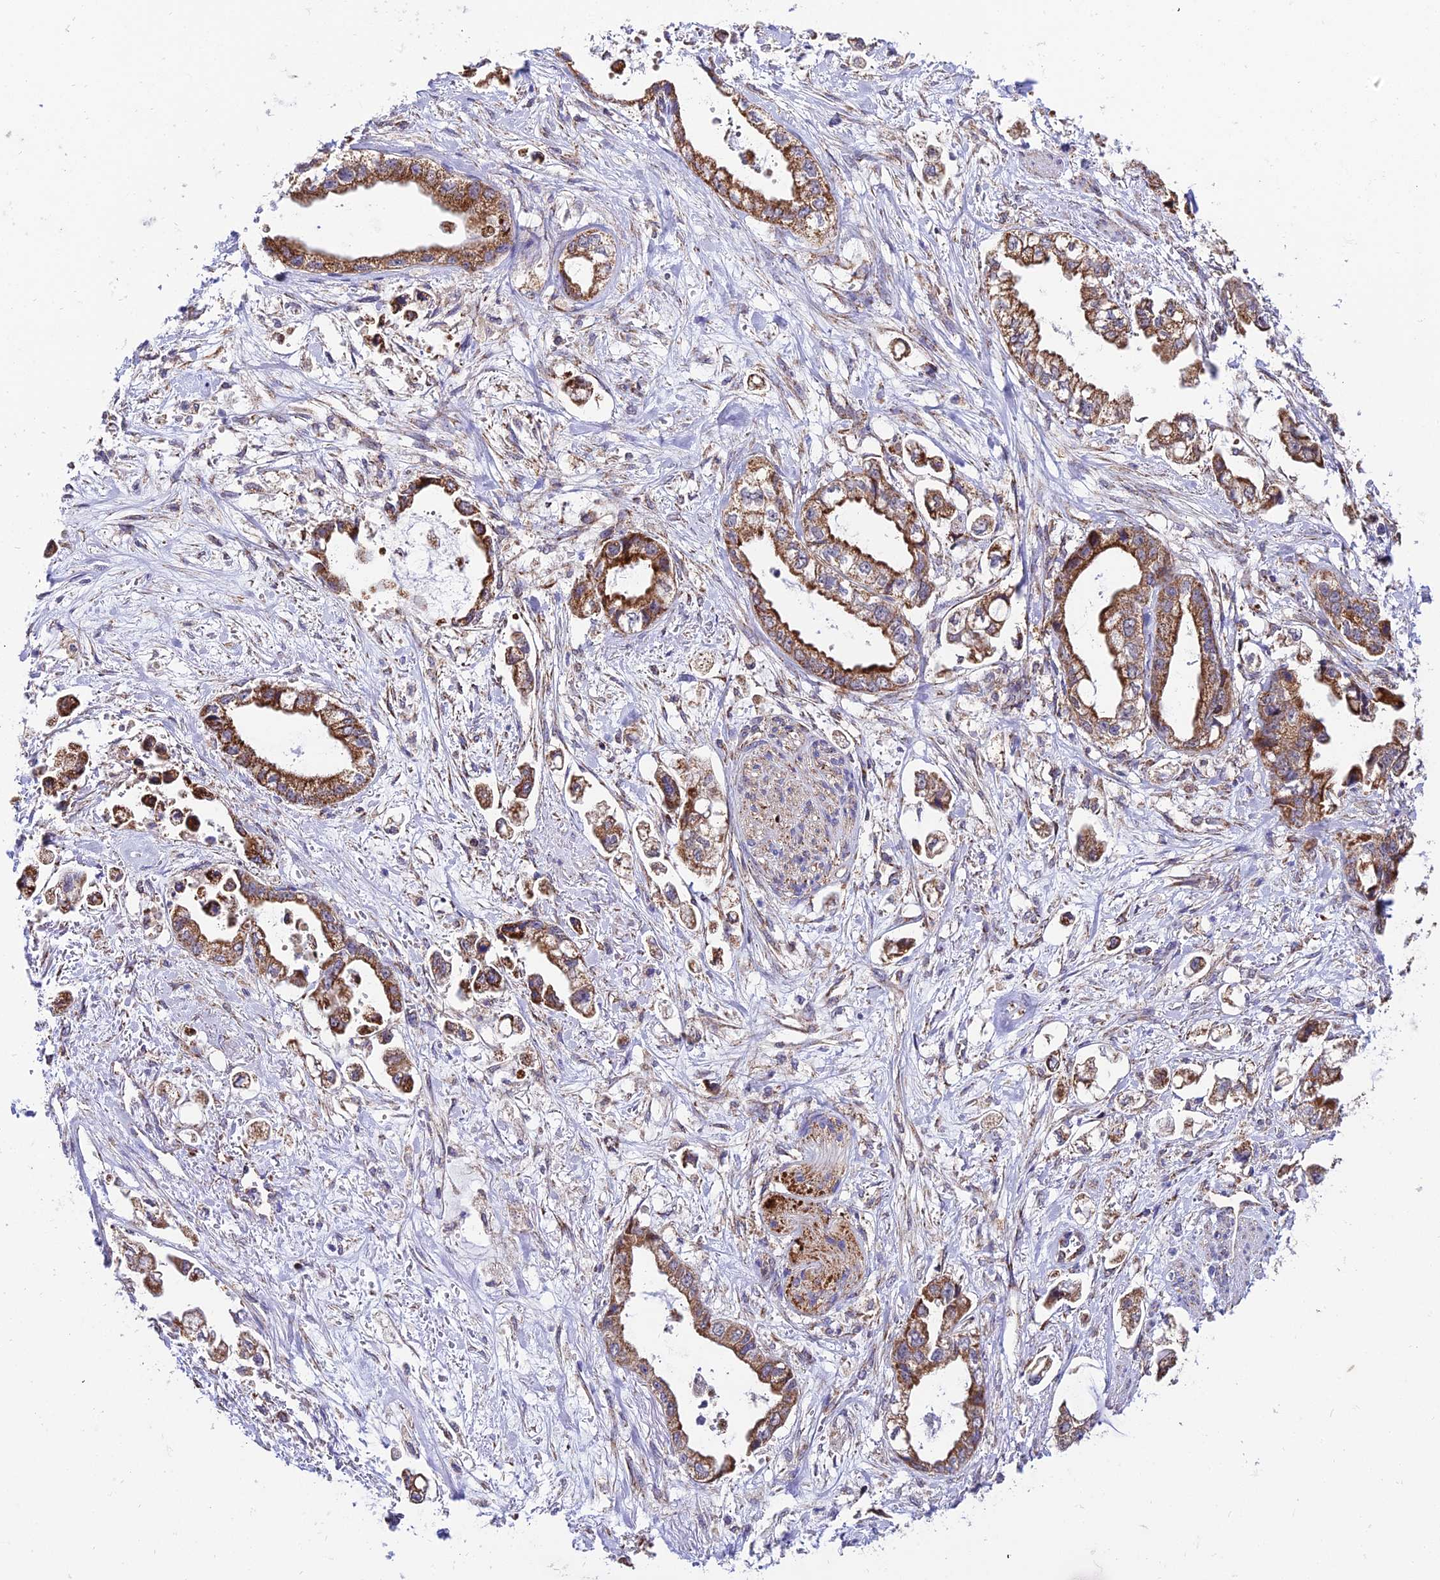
{"staining": {"intensity": "strong", "quantity": ">75%", "location": "cytoplasmic/membranous"}, "tissue": "stomach cancer", "cell_type": "Tumor cells", "image_type": "cancer", "snomed": [{"axis": "morphology", "description": "Adenocarcinoma, NOS"}, {"axis": "topography", "description": "Stomach"}], "caption": "A high amount of strong cytoplasmic/membranous positivity is seen in about >75% of tumor cells in stomach adenocarcinoma tissue.", "gene": "PSMD2", "patient": {"sex": "male", "age": 62}}